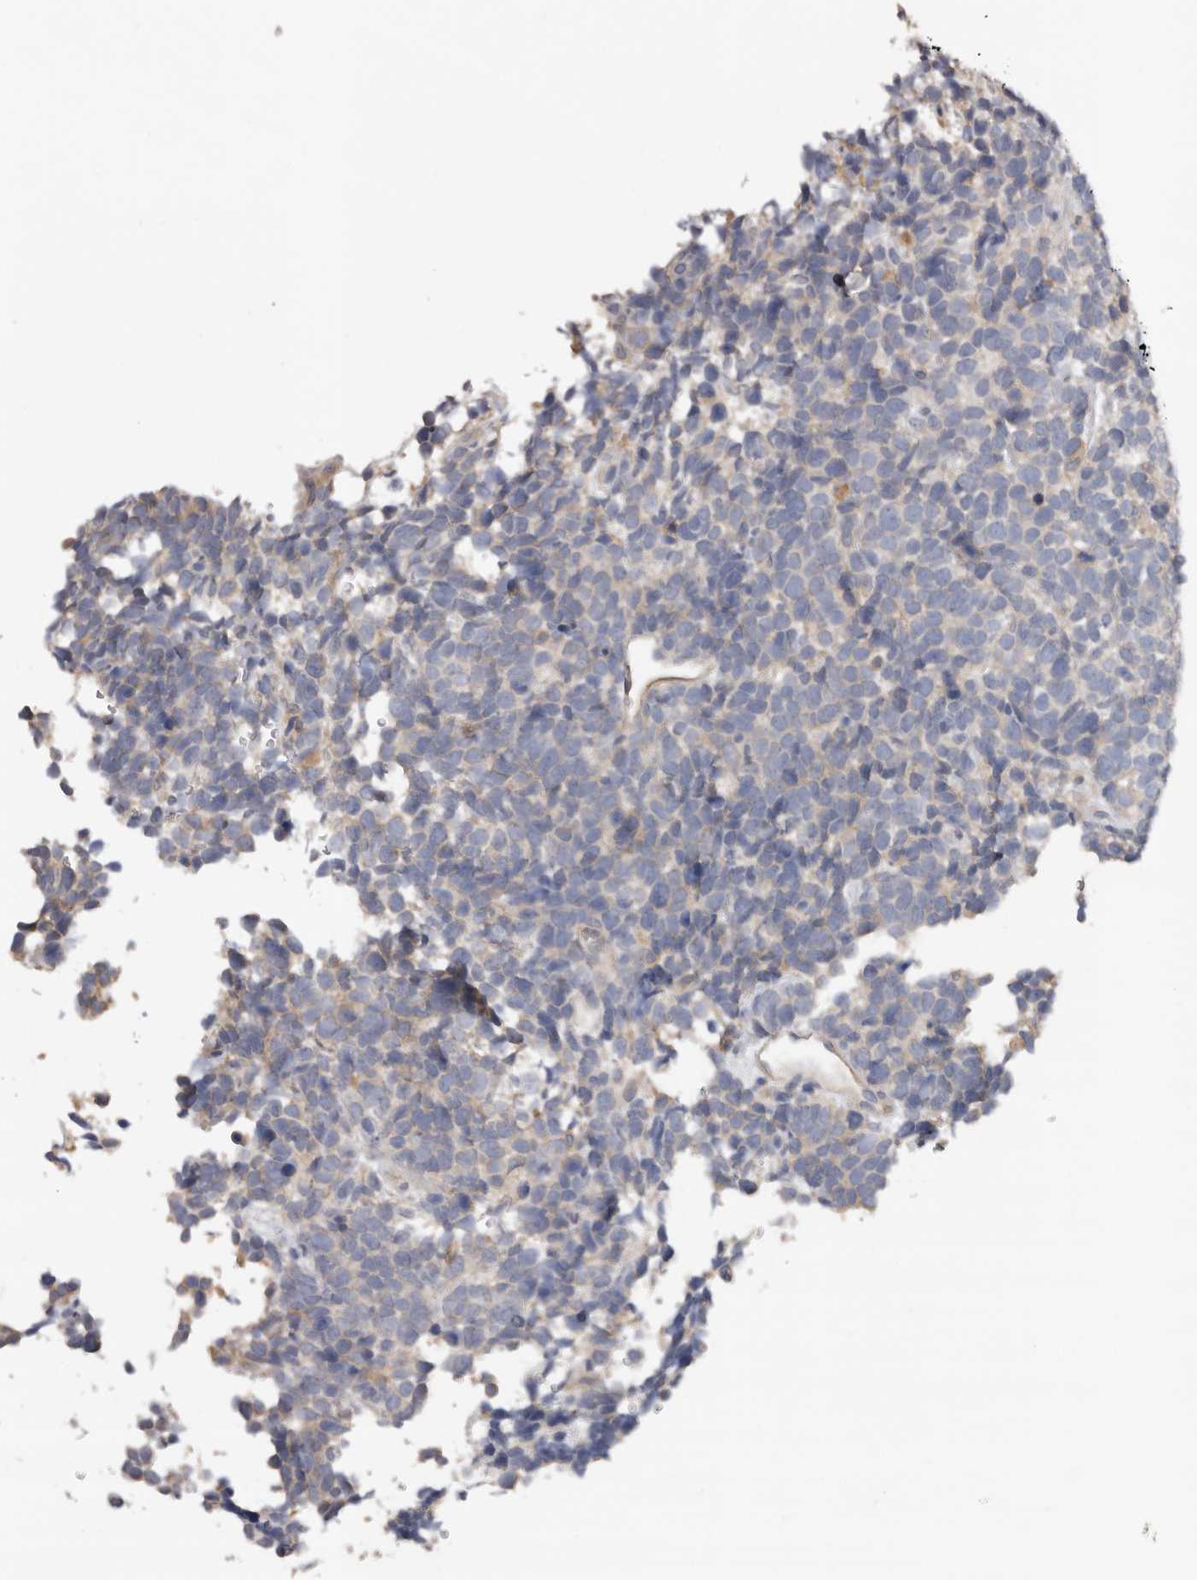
{"staining": {"intensity": "weak", "quantity": "<25%", "location": "cytoplasmic/membranous"}, "tissue": "urothelial cancer", "cell_type": "Tumor cells", "image_type": "cancer", "snomed": [{"axis": "morphology", "description": "Urothelial carcinoma, High grade"}, {"axis": "topography", "description": "Urinary bladder"}], "caption": "The histopathology image reveals no significant staining in tumor cells of high-grade urothelial carcinoma. Nuclei are stained in blue.", "gene": "WDTC1", "patient": {"sex": "female", "age": 82}}